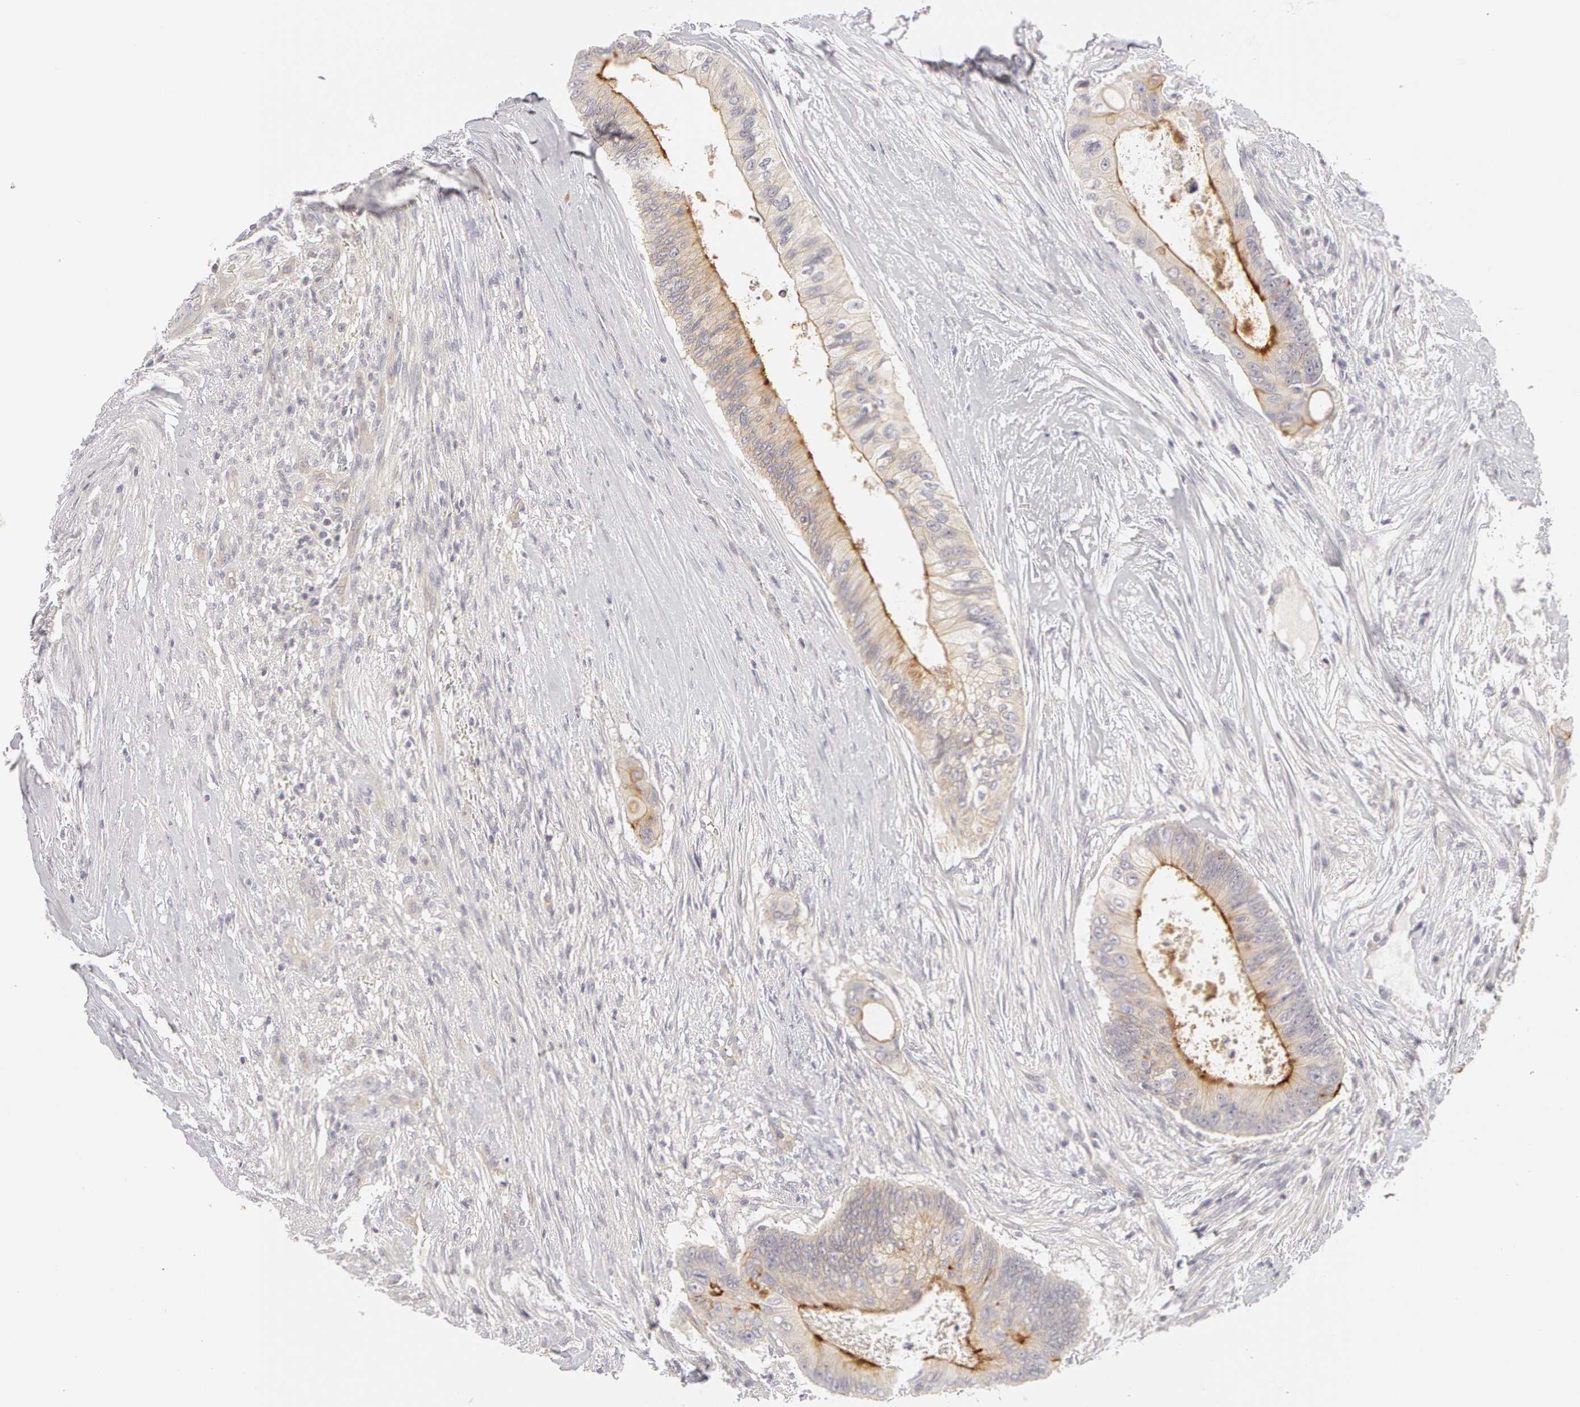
{"staining": {"intensity": "moderate", "quantity": ">75%", "location": "cytoplasmic/membranous"}, "tissue": "colorectal cancer", "cell_type": "Tumor cells", "image_type": "cancer", "snomed": [{"axis": "morphology", "description": "Adenocarcinoma, NOS"}, {"axis": "topography", "description": "Colon"}], "caption": "Human colorectal cancer stained with a protein marker displays moderate staining in tumor cells.", "gene": "ABCB1", "patient": {"sex": "male", "age": 65}}